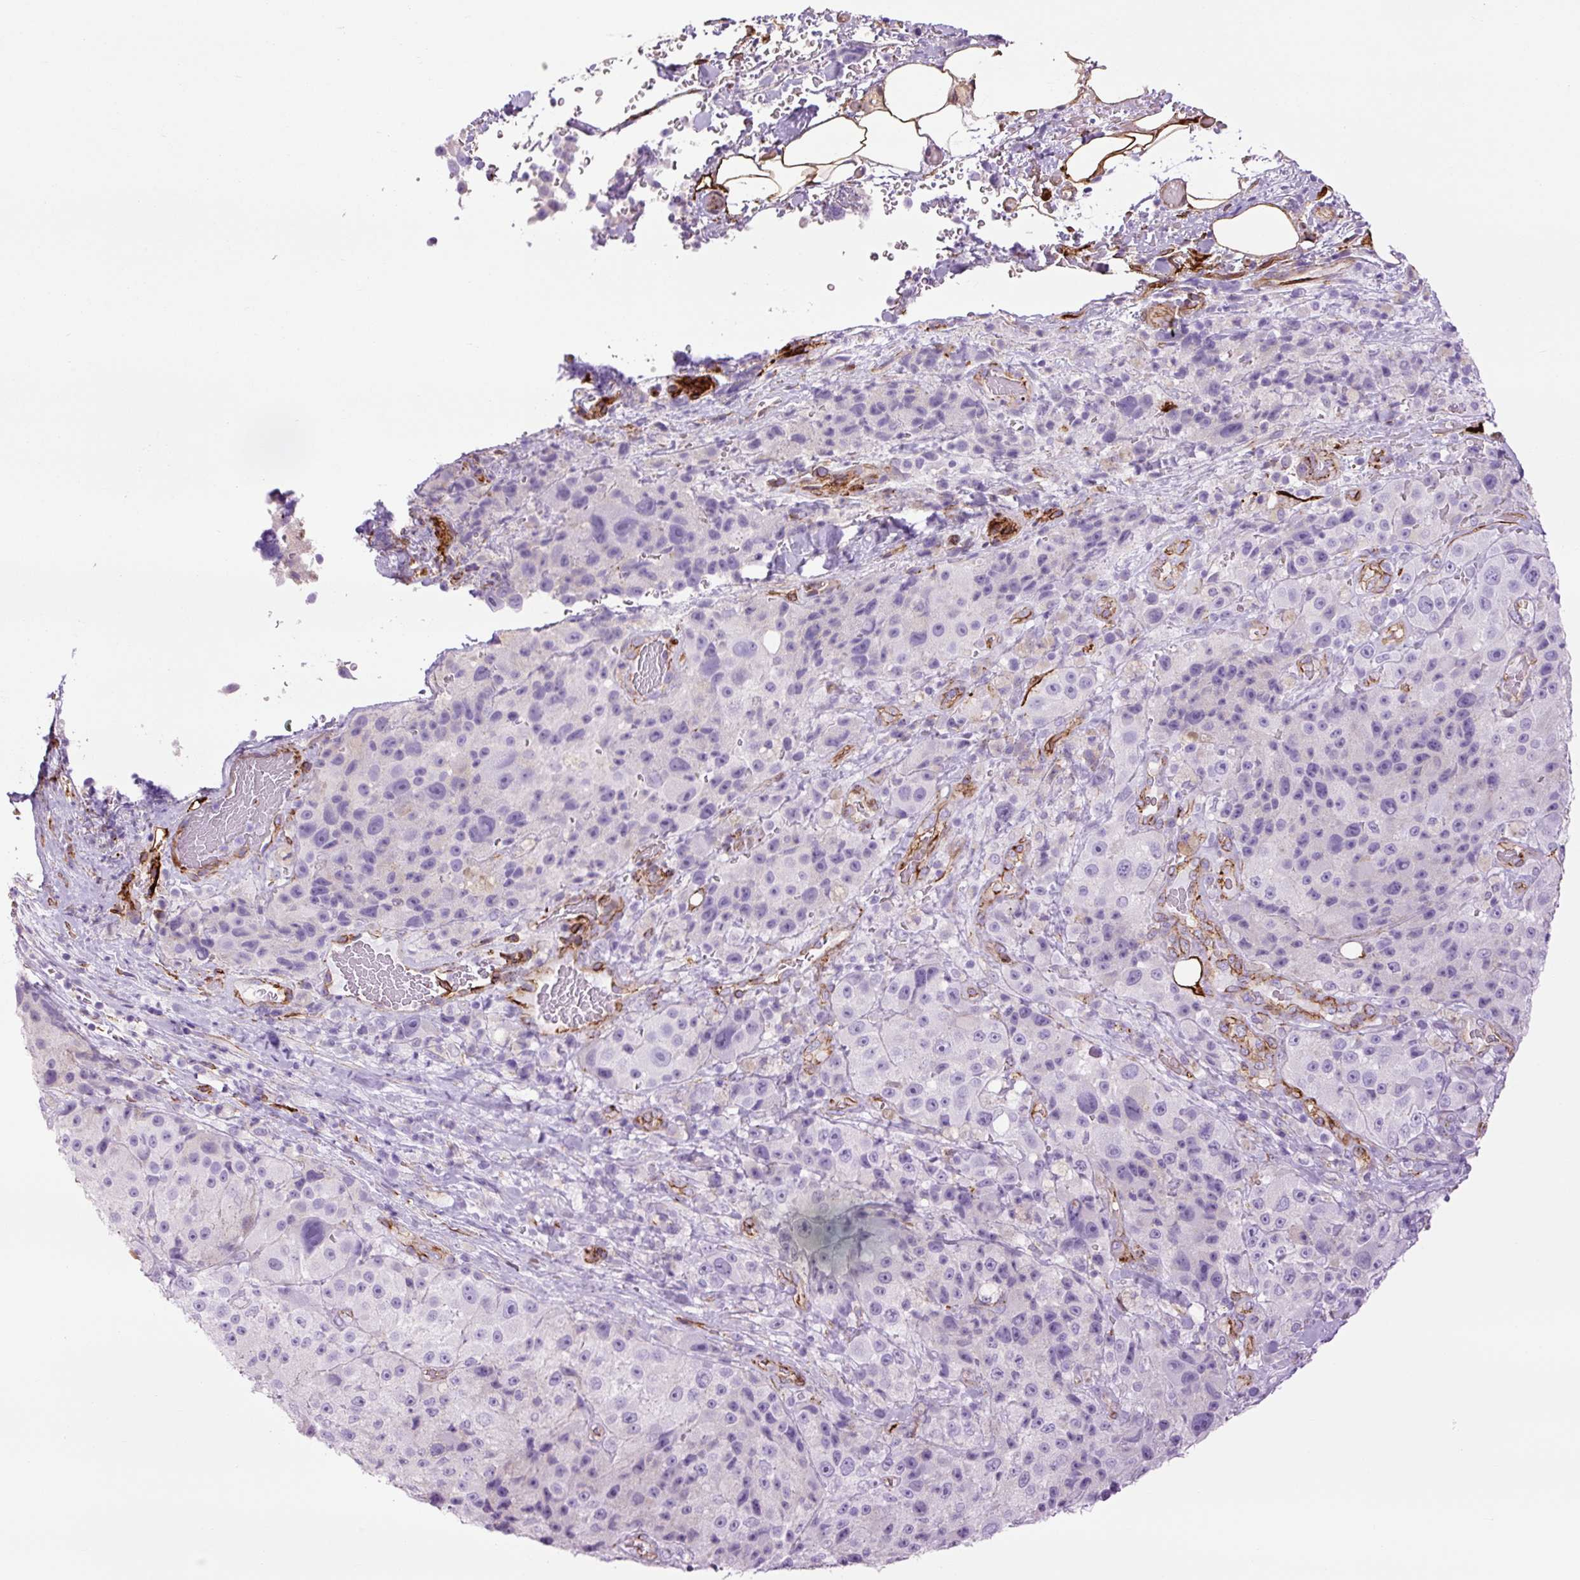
{"staining": {"intensity": "negative", "quantity": "none", "location": "none"}, "tissue": "melanoma", "cell_type": "Tumor cells", "image_type": "cancer", "snomed": [{"axis": "morphology", "description": "Malignant melanoma, Metastatic site"}, {"axis": "topography", "description": "Lymph node"}], "caption": "A micrograph of melanoma stained for a protein shows no brown staining in tumor cells.", "gene": "CAV1", "patient": {"sex": "male", "age": 62}}